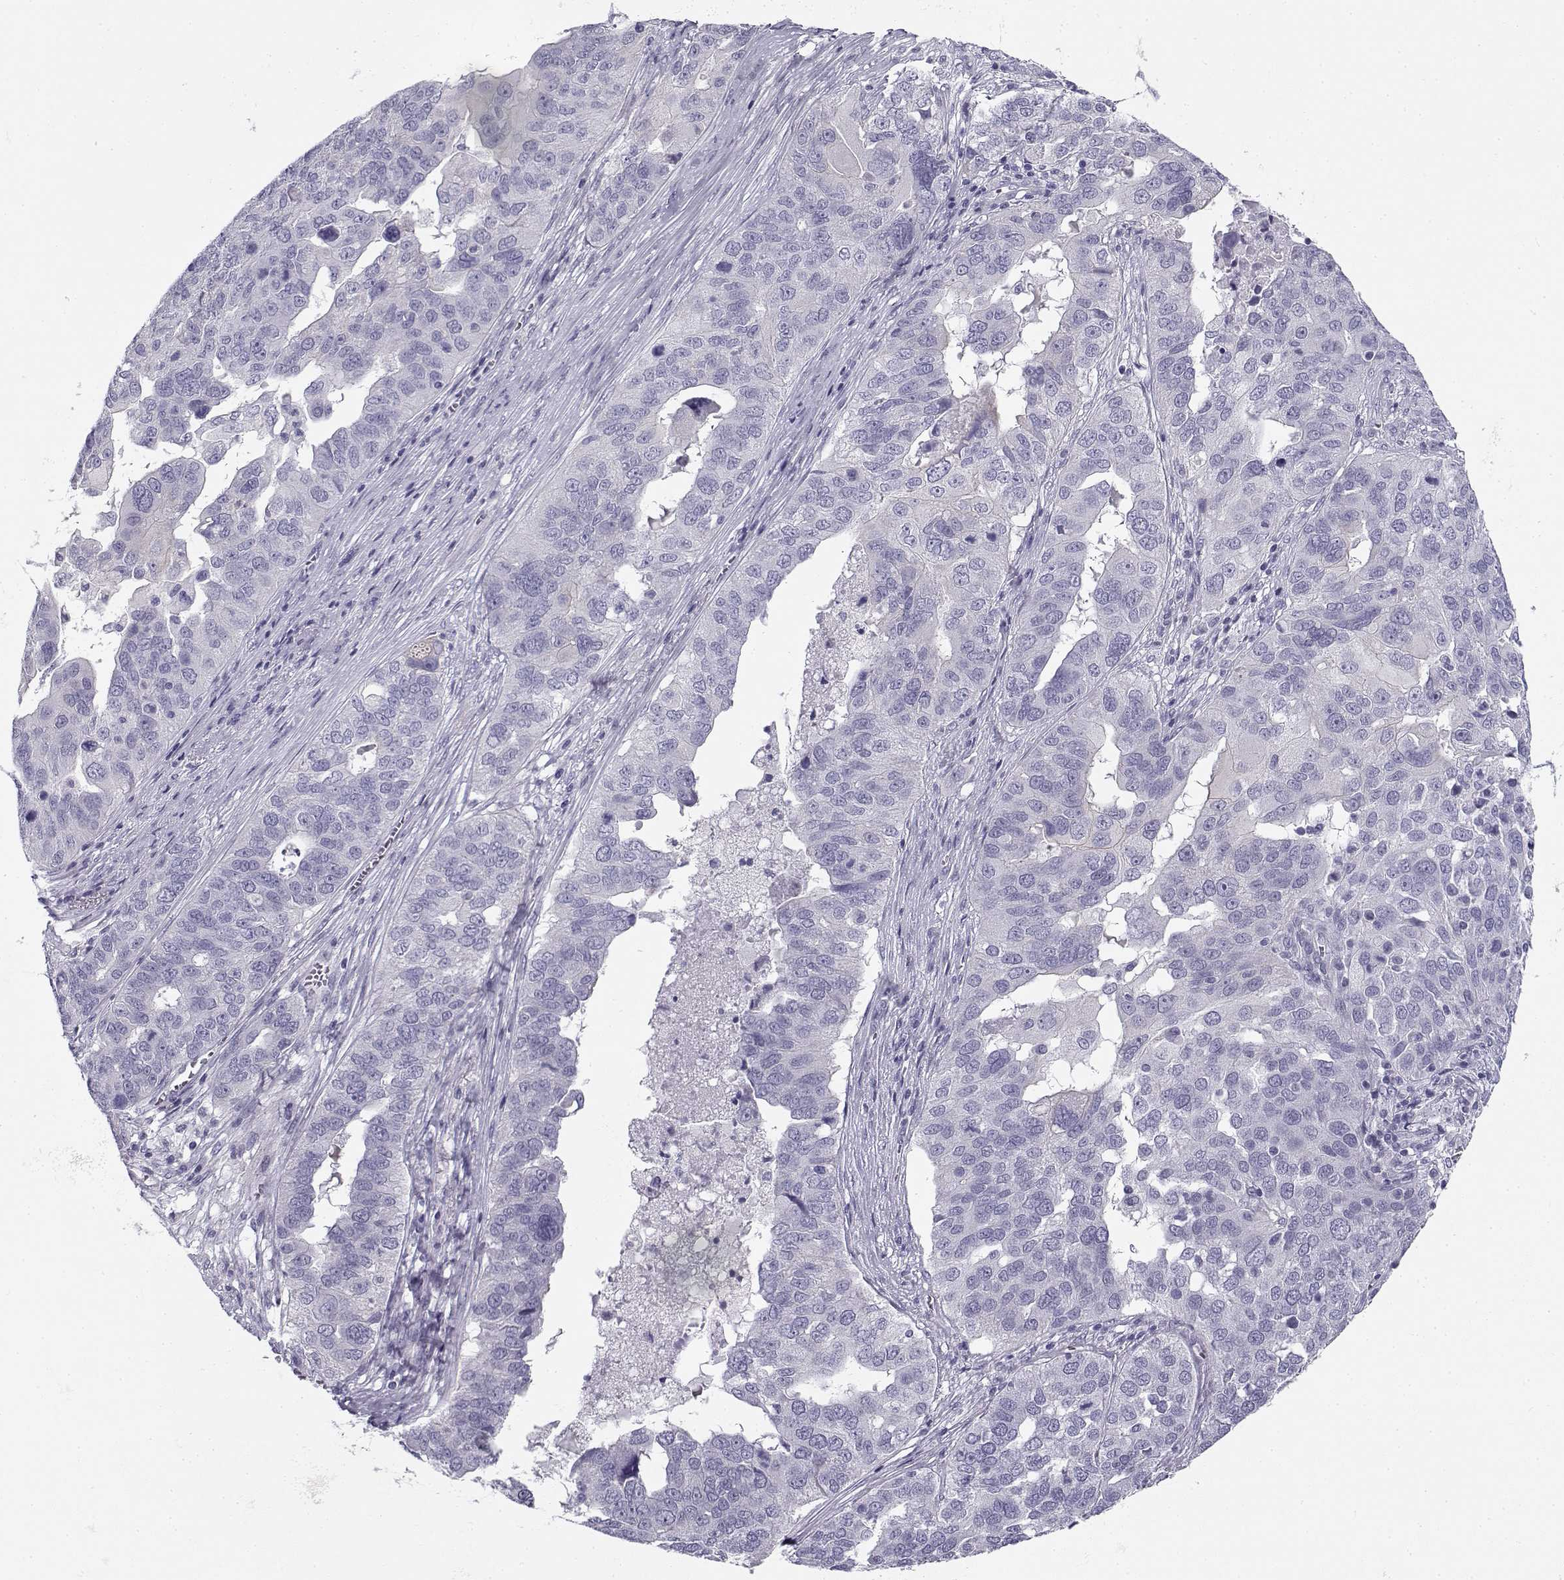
{"staining": {"intensity": "negative", "quantity": "none", "location": "none"}, "tissue": "ovarian cancer", "cell_type": "Tumor cells", "image_type": "cancer", "snomed": [{"axis": "morphology", "description": "Carcinoma, endometroid"}, {"axis": "topography", "description": "Soft tissue"}, {"axis": "topography", "description": "Ovary"}], "caption": "Image shows no significant protein expression in tumor cells of endometroid carcinoma (ovarian).", "gene": "CREB3L3", "patient": {"sex": "female", "age": 52}}